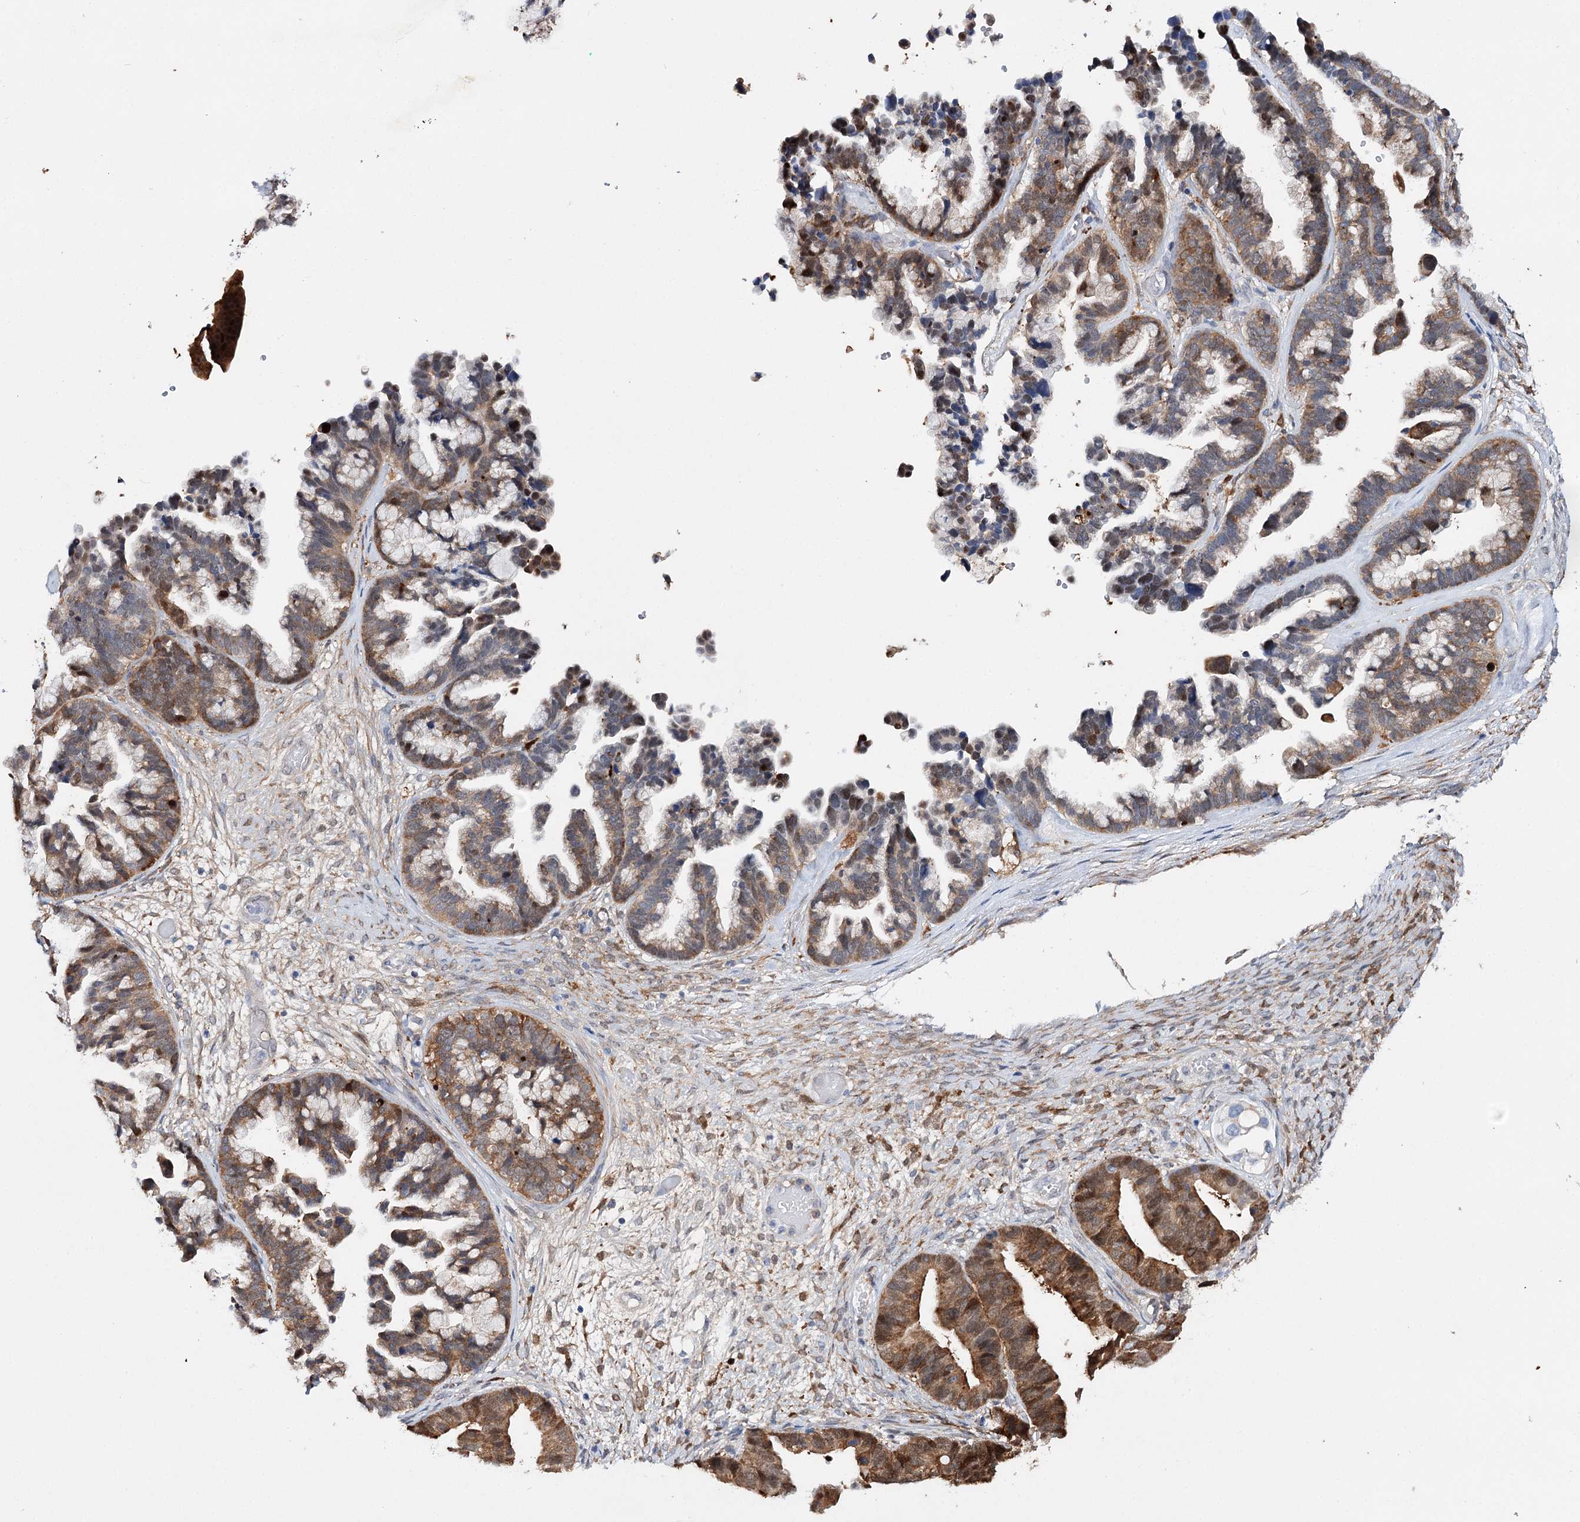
{"staining": {"intensity": "strong", "quantity": ">75%", "location": "cytoplasmic/membranous,nuclear"}, "tissue": "ovarian cancer", "cell_type": "Tumor cells", "image_type": "cancer", "snomed": [{"axis": "morphology", "description": "Cystadenocarcinoma, serous, NOS"}, {"axis": "topography", "description": "Ovary"}], "caption": "Tumor cells display strong cytoplasmic/membranous and nuclear positivity in about >75% of cells in serous cystadenocarcinoma (ovarian).", "gene": "CFAP46", "patient": {"sex": "female", "age": 56}}